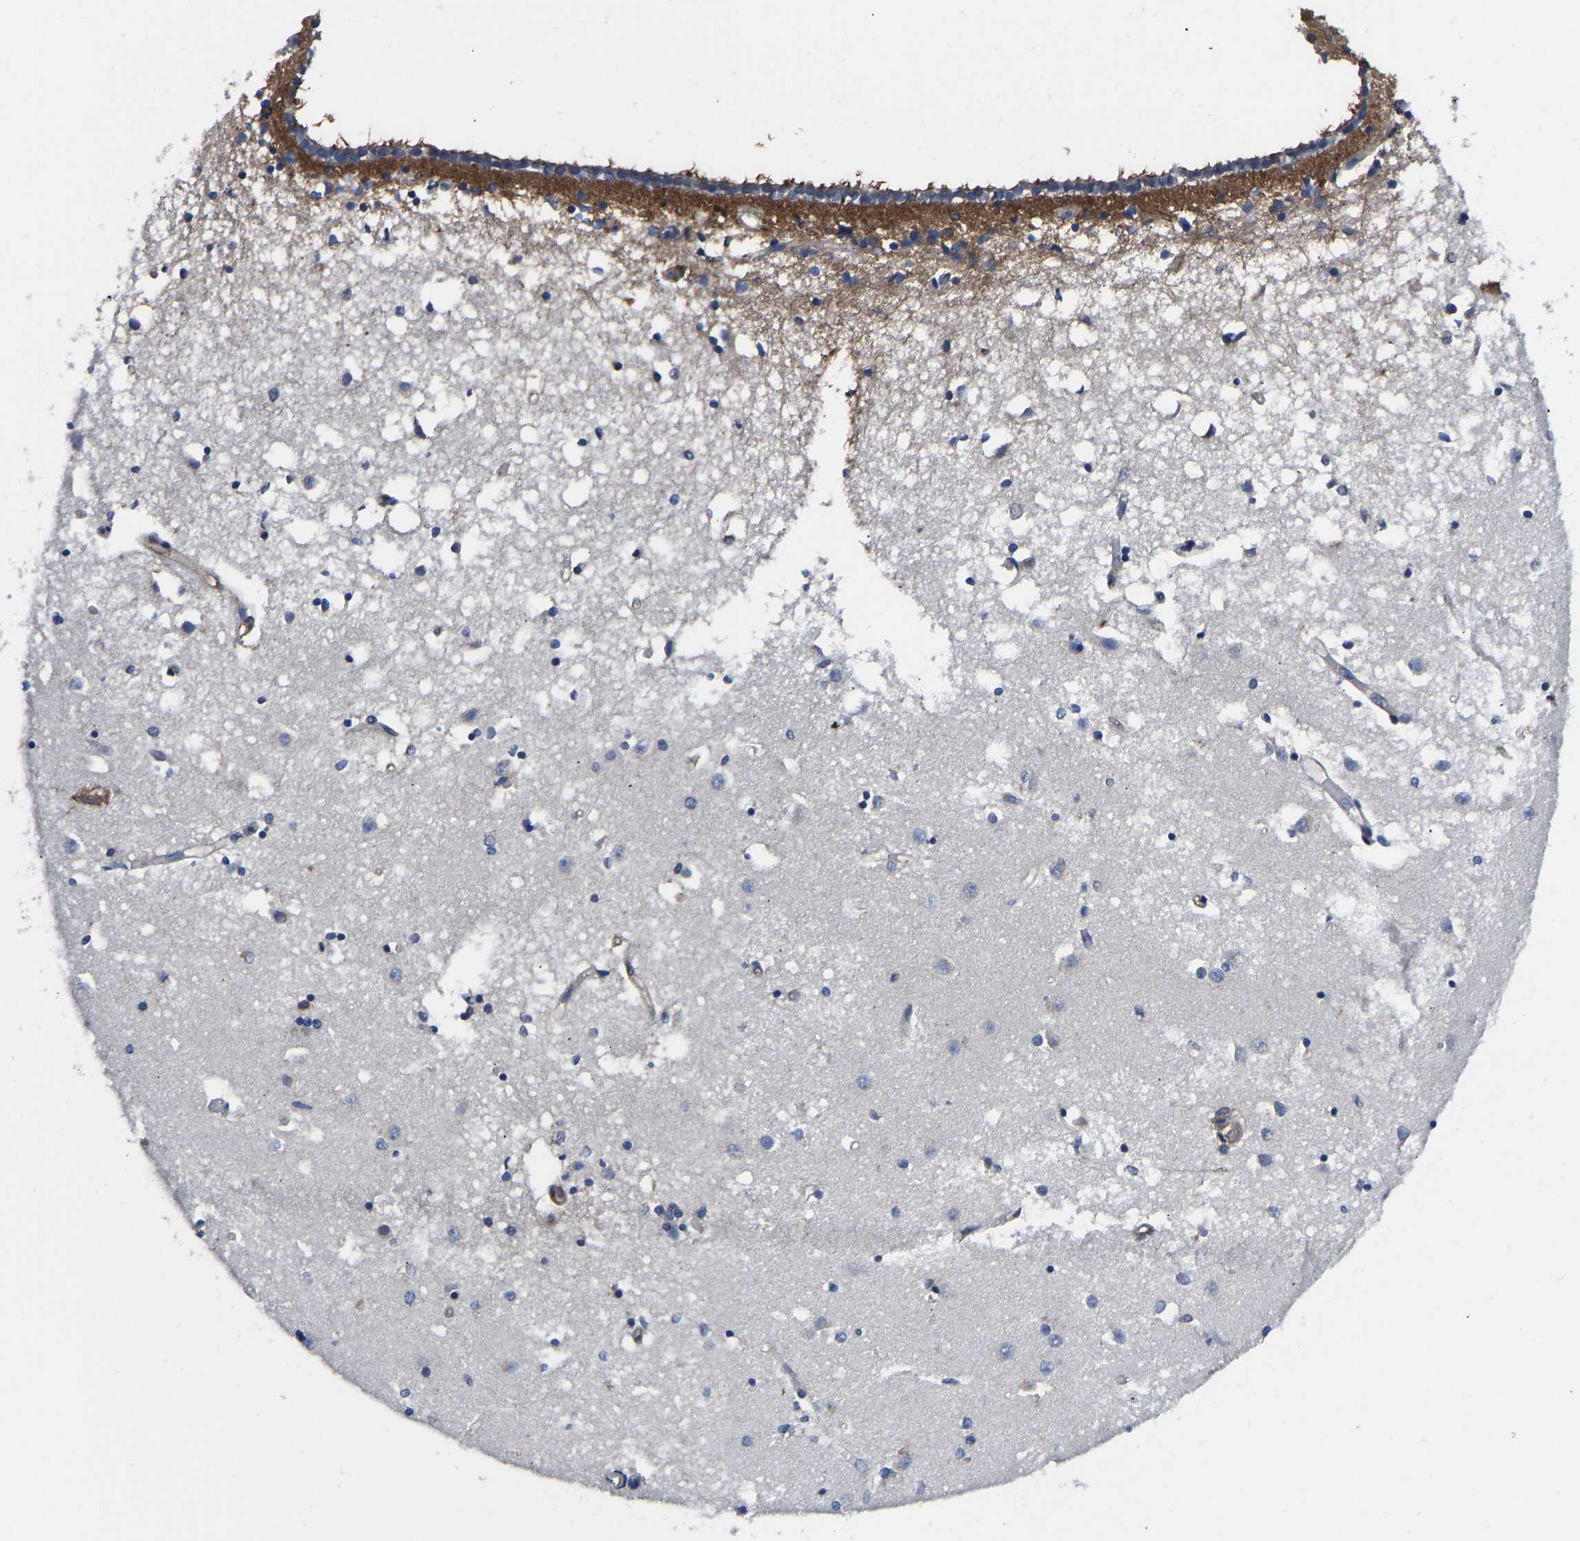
{"staining": {"intensity": "negative", "quantity": "none", "location": "none"}, "tissue": "caudate", "cell_type": "Glial cells", "image_type": "normal", "snomed": [{"axis": "morphology", "description": "Normal tissue, NOS"}, {"axis": "topography", "description": "Lateral ventricle wall"}], "caption": "There is no significant expression in glial cells of caudate. (DAB (3,3'-diaminobenzidine) immunohistochemistry (IHC), high magnification).", "gene": "PRKAR1A", "patient": {"sex": "male", "age": 45}}